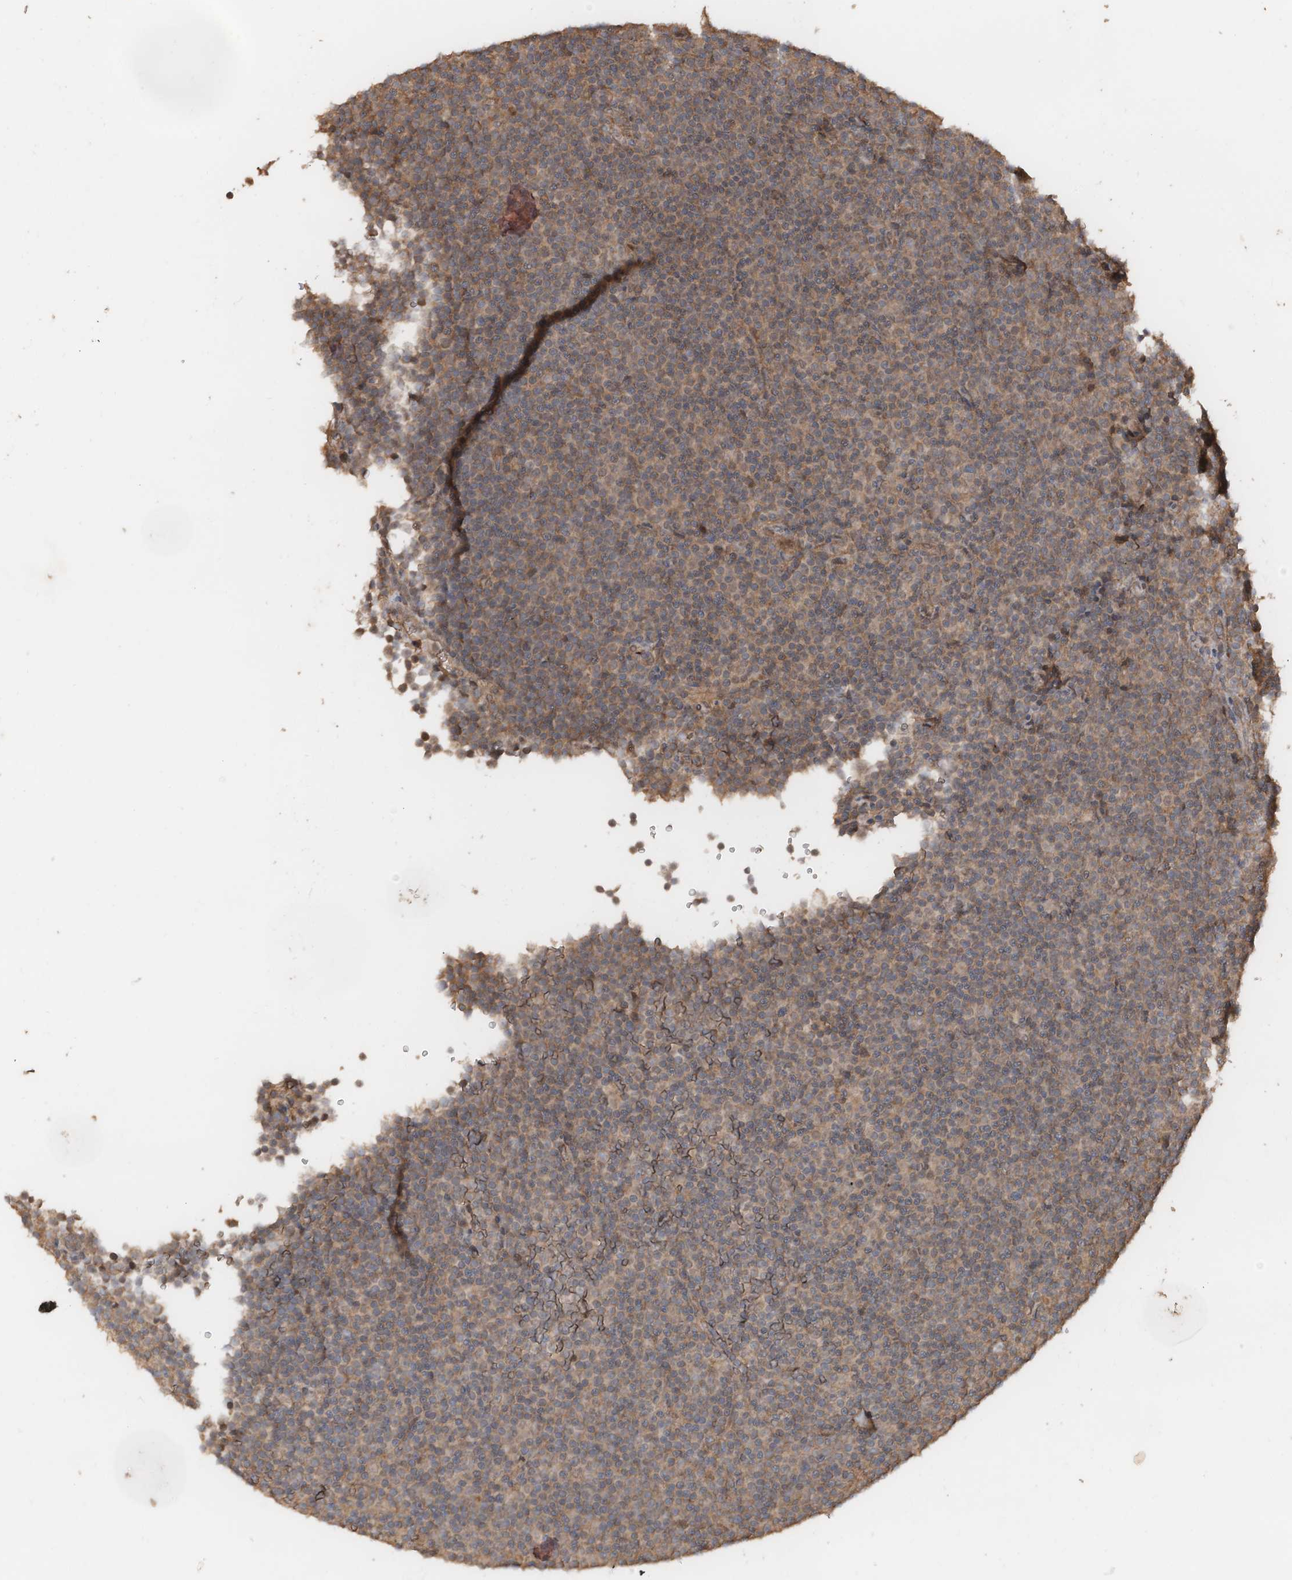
{"staining": {"intensity": "weak", "quantity": "25%-75%", "location": "cytoplasmic/membranous"}, "tissue": "lymphoma", "cell_type": "Tumor cells", "image_type": "cancer", "snomed": [{"axis": "morphology", "description": "Malignant lymphoma, non-Hodgkin's type, Low grade"}, {"axis": "topography", "description": "Lymph node"}], "caption": "Brown immunohistochemical staining in lymphoma reveals weak cytoplasmic/membranous staining in approximately 25%-75% of tumor cells.", "gene": "FAM135A", "patient": {"sex": "female", "age": 67}}